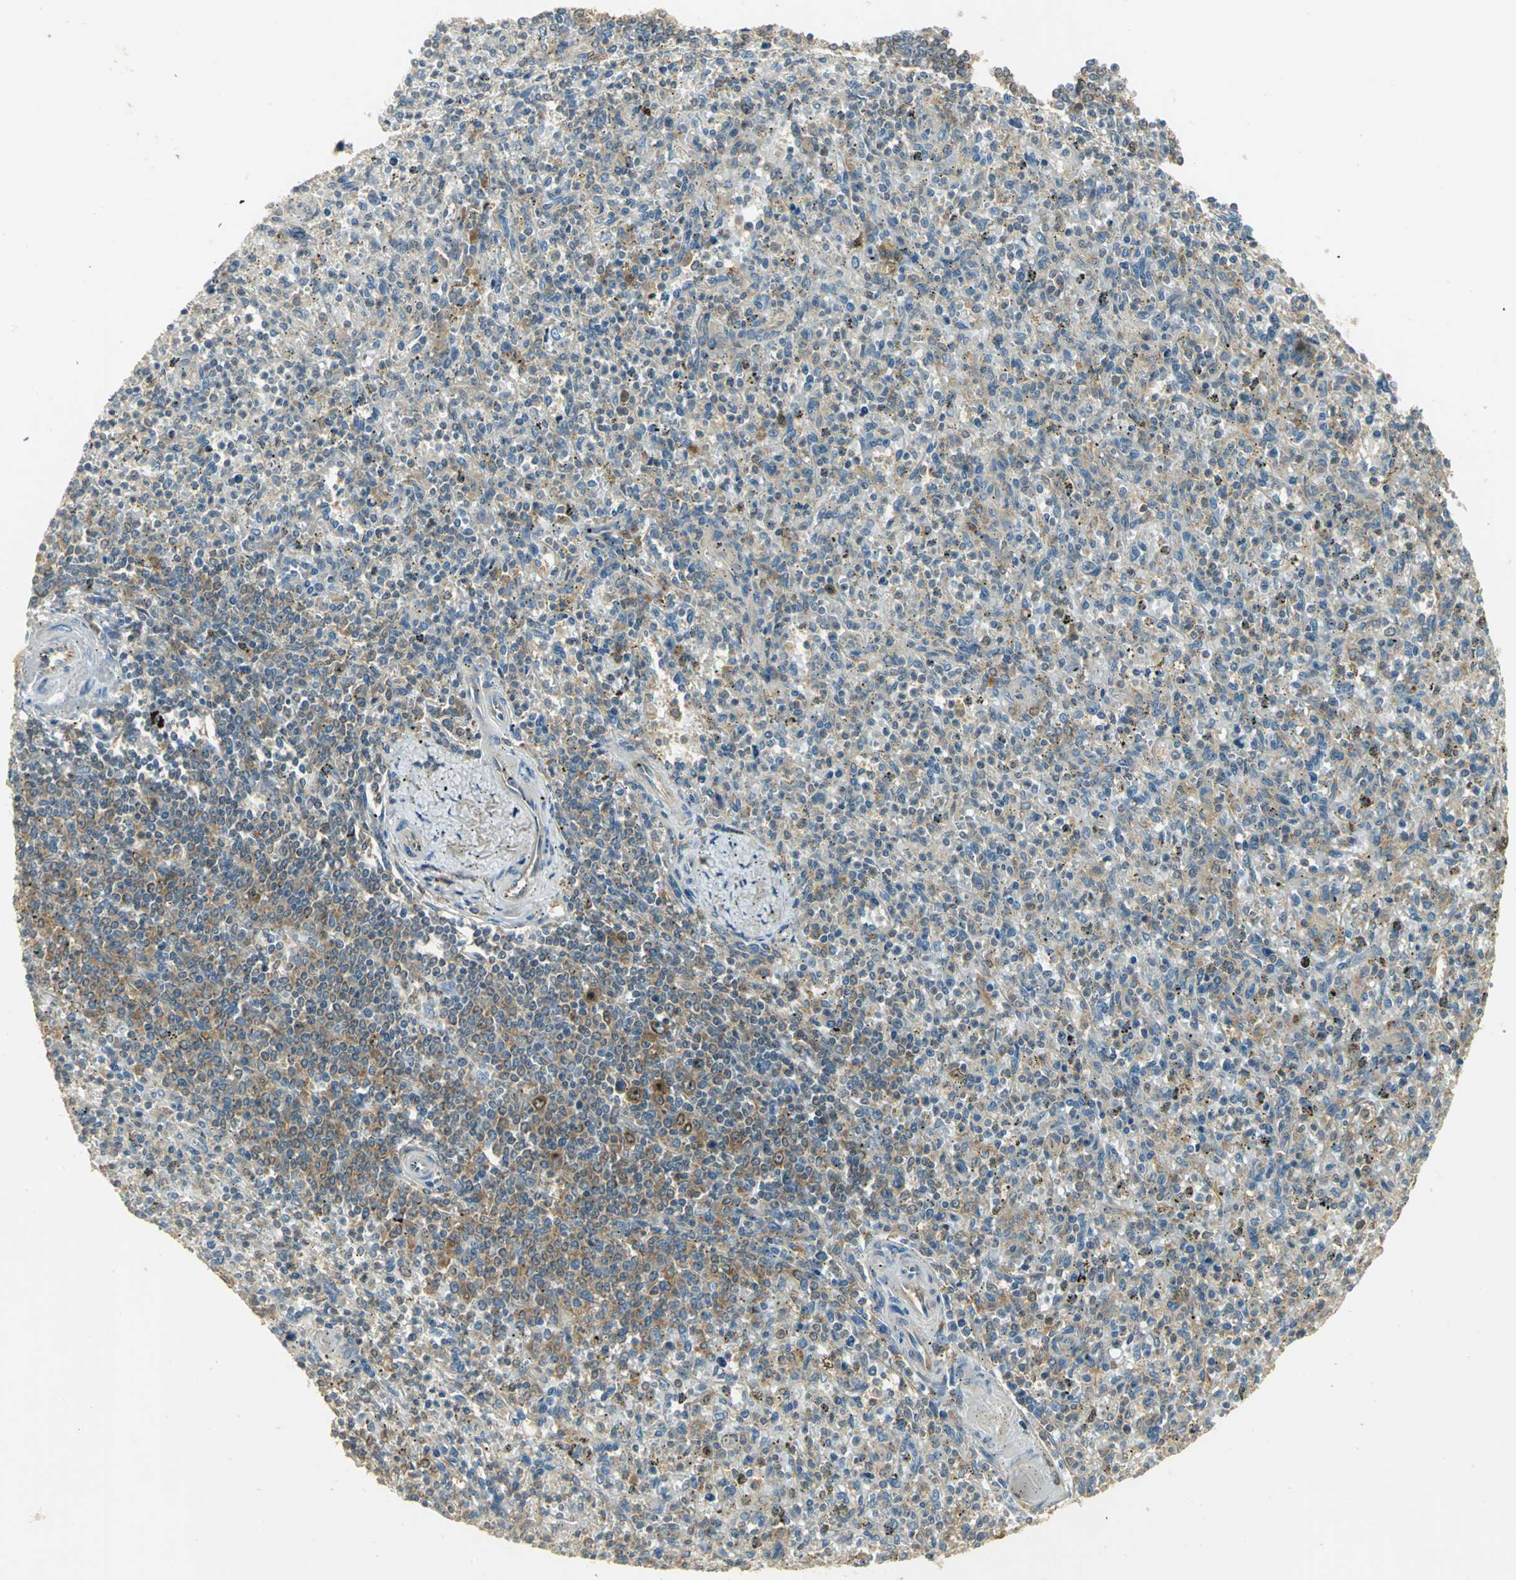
{"staining": {"intensity": "weak", "quantity": "25%-75%", "location": "cytoplasmic/membranous"}, "tissue": "spleen", "cell_type": "Cells in red pulp", "image_type": "normal", "snomed": [{"axis": "morphology", "description": "Normal tissue, NOS"}, {"axis": "topography", "description": "Spleen"}], "caption": "The photomicrograph shows immunohistochemical staining of unremarkable spleen. There is weak cytoplasmic/membranous positivity is seen in about 25%-75% of cells in red pulp. Immunohistochemistry stains the protein in brown and the nuclei are stained blue.", "gene": "RARS1", "patient": {"sex": "male", "age": 72}}